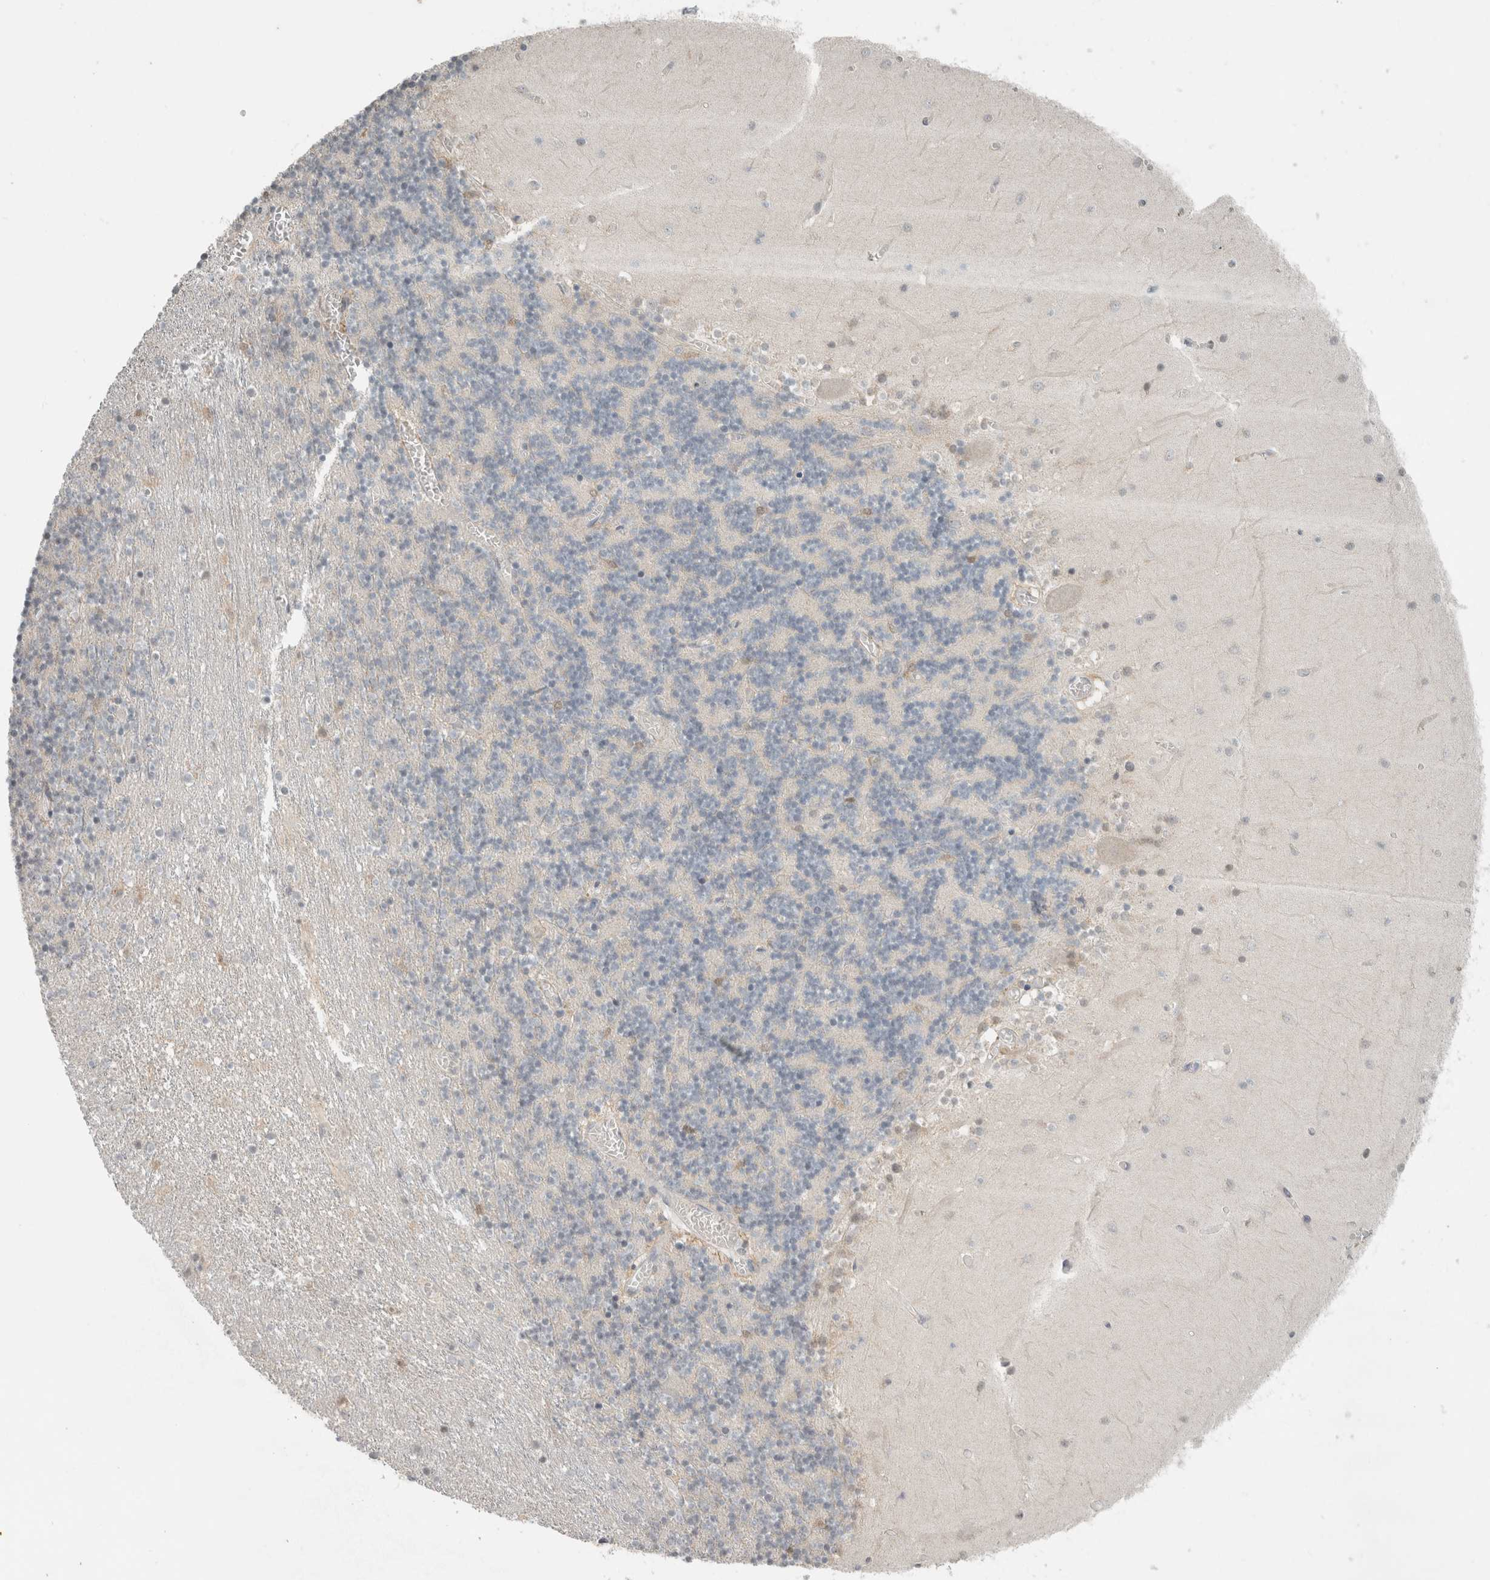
{"staining": {"intensity": "negative", "quantity": "none", "location": "none"}, "tissue": "cerebellum", "cell_type": "Cells in granular layer", "image_type": "normal", "snomed": [{"axis": "morphology", "description": "Normal tissue, NOS"}, {"axis": "topography", "description": "Cerebellum"}], "caption": "A histopathology image of human cerebellum is negative for staining in cells in granular layer. (Stains: DAB (3,3'-diaminobenzidine) IHC with hematoxylin counter stain, Microscopy: brightfield microscopy at high magnification).", "gene": "TRIT1", "patient": {"sex": "female", "age": 28}}